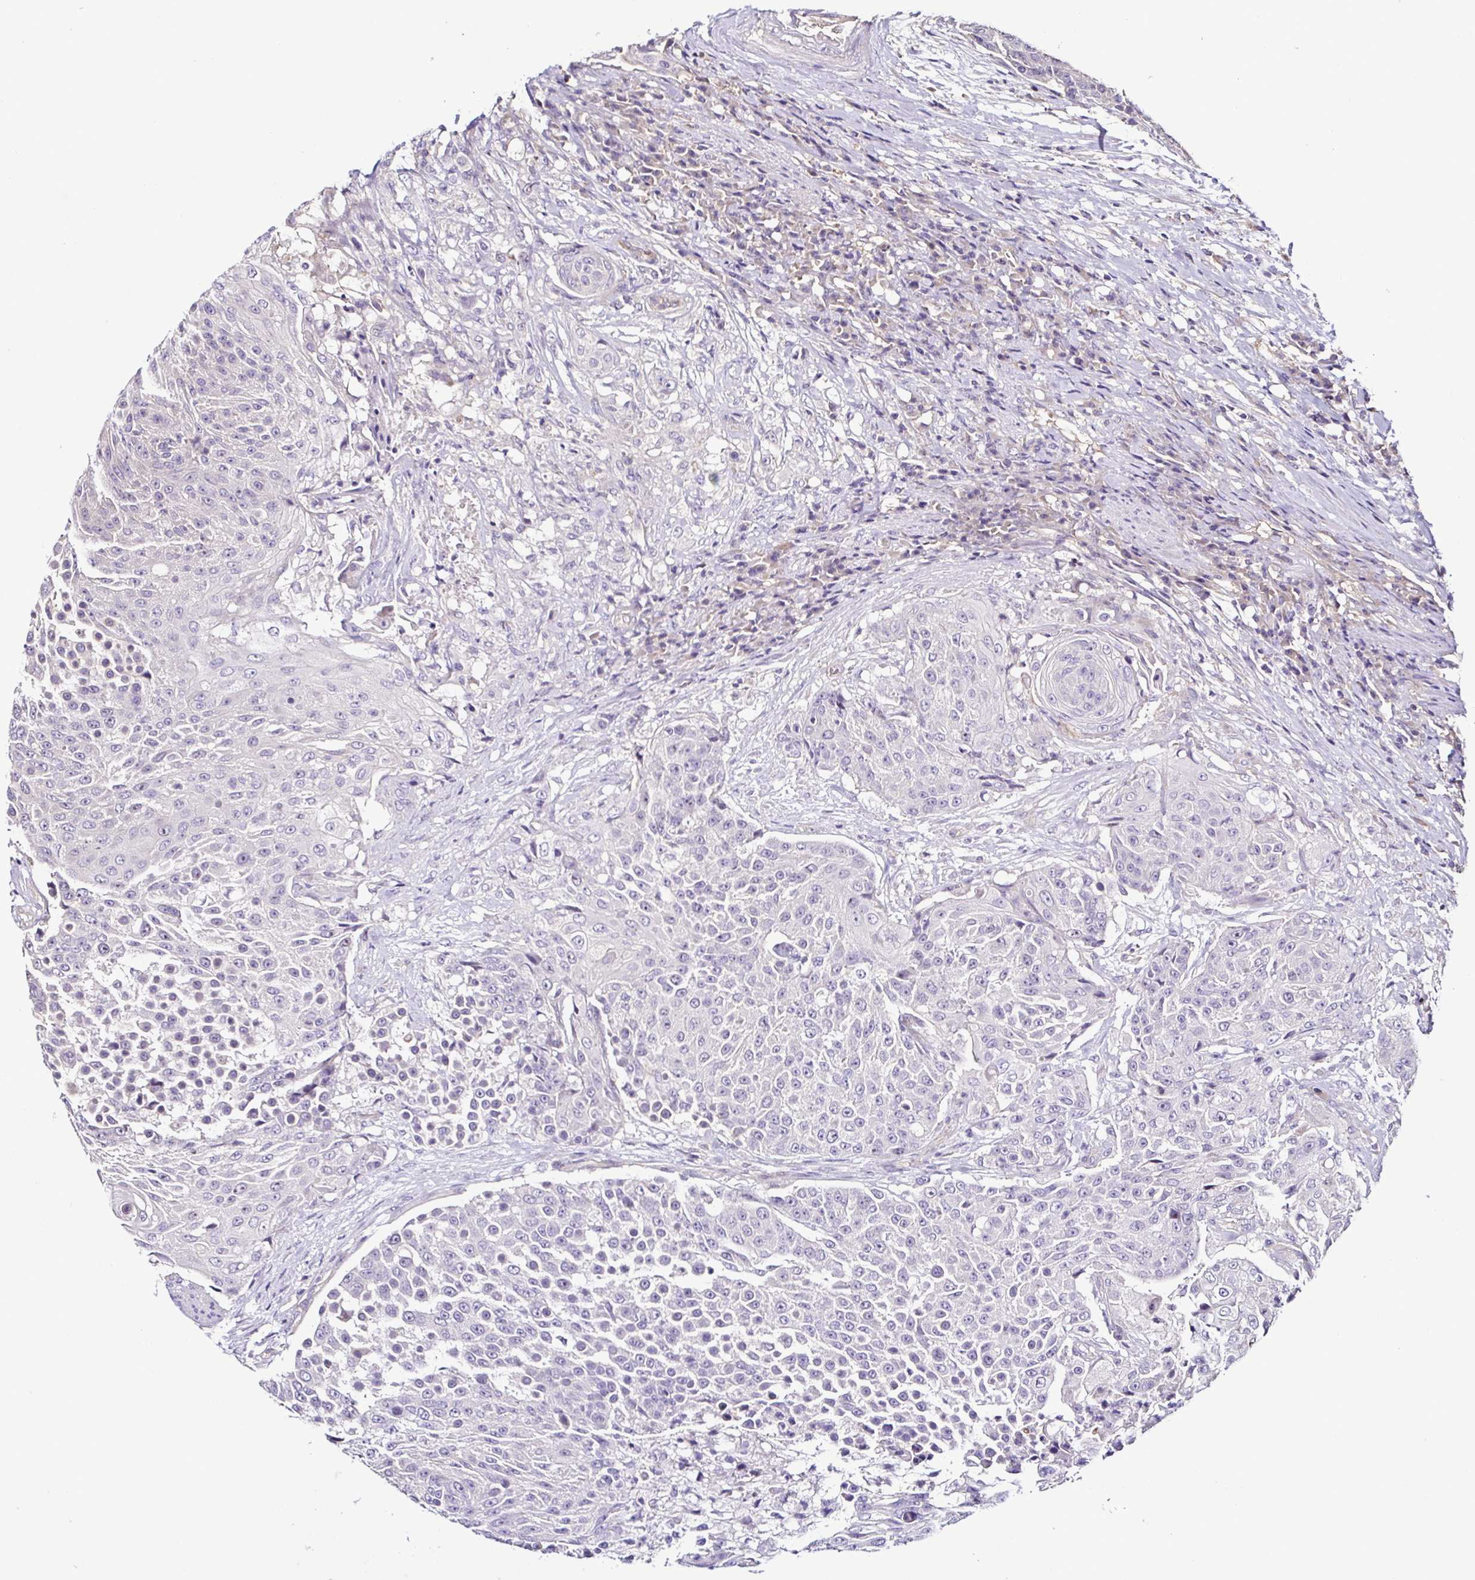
{"staining": {"intensity": "negative", "quantity": "none", "location": "none"}, "tissue": "urothelial cancer", "cell_type": "Tumor cells", "image_type": "cancer", "snomed": [{"axis": "morphology", "description": "Urothelial carcinoma, High grade"}, {"axis": "topography", "description": "Urinary bladder"}], "caption": "Protein analysis of urothelial cancer shows no significant expression in tumor cells.", "gene": "LMOD2", "patient": {"sex": "female", "age": 63}}